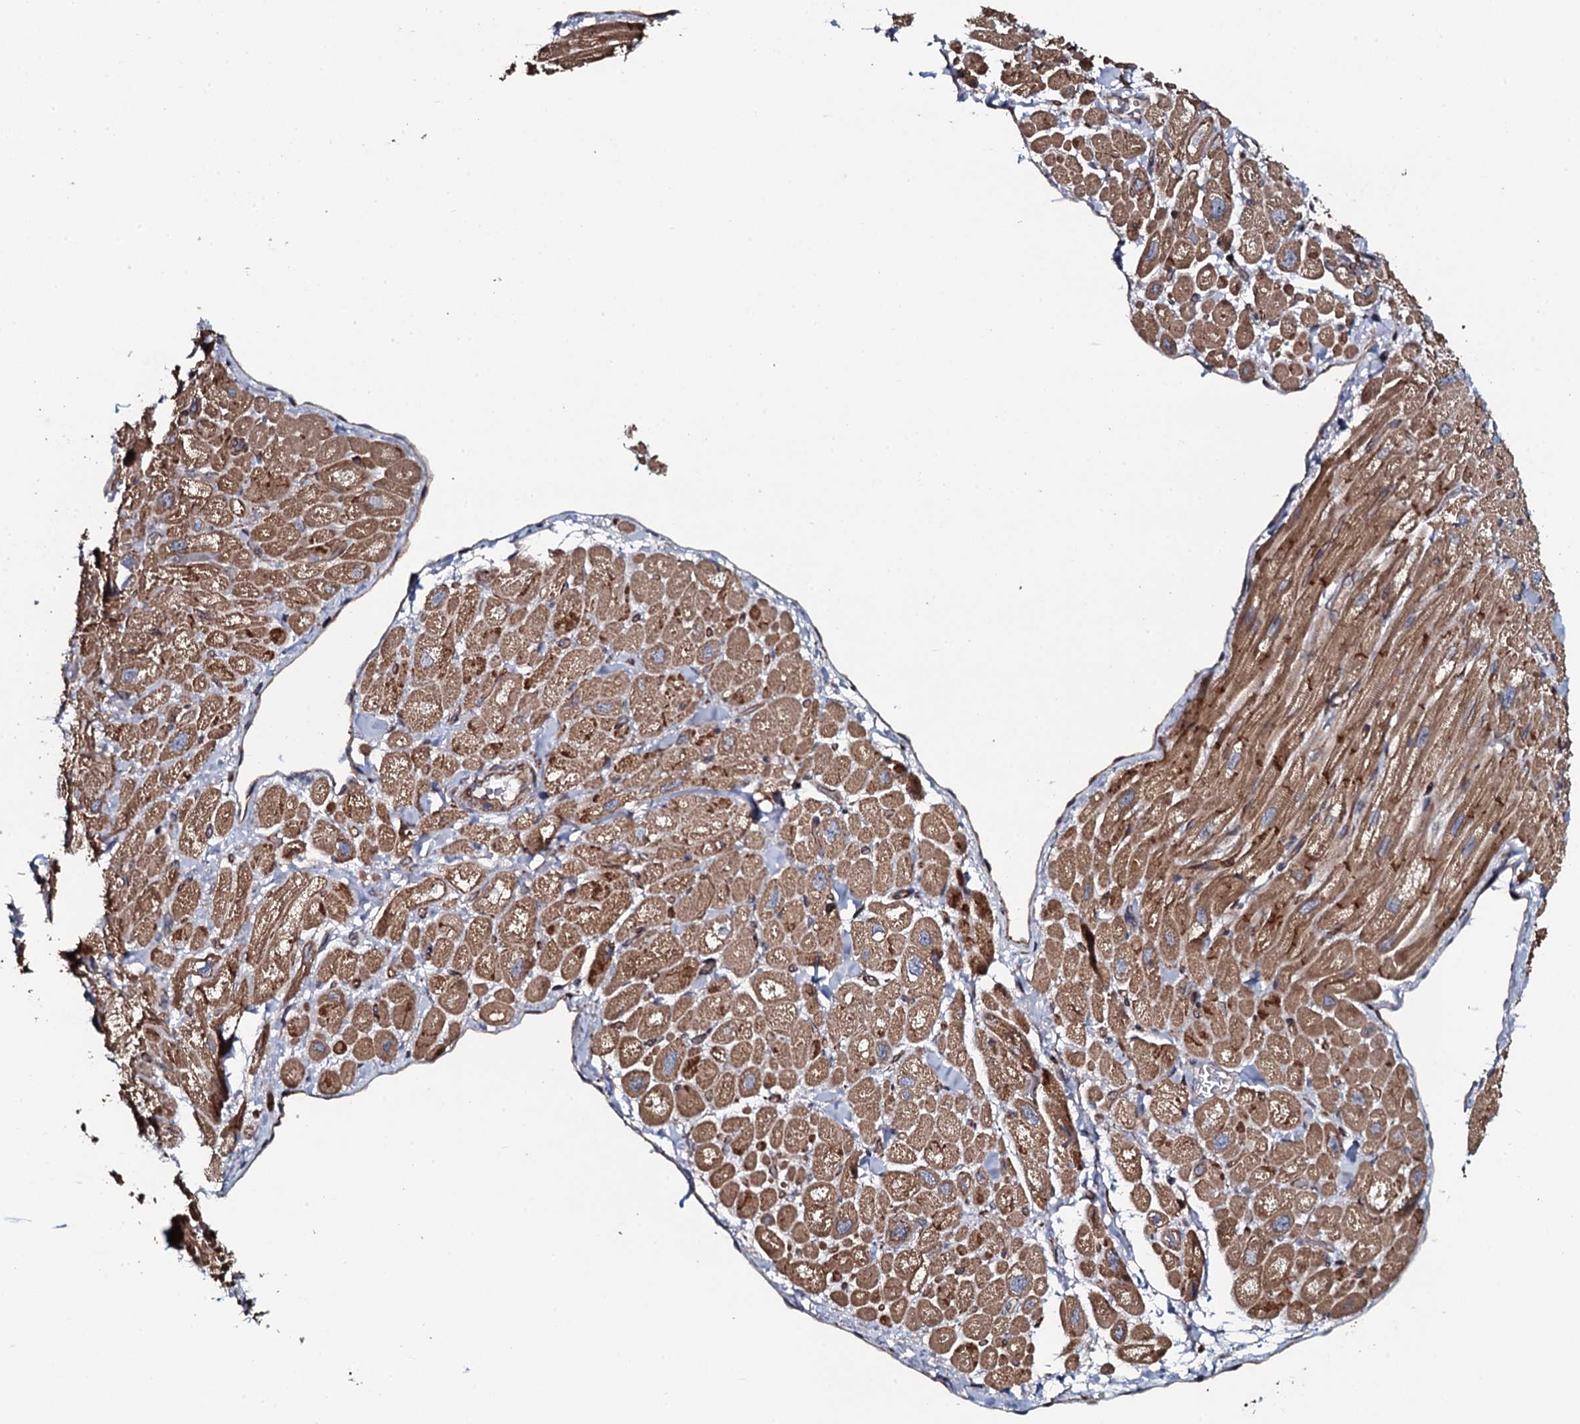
{"staining": {"intensity": "moderate", "quantity": "25%-75%", "location": "cytoplasmic/membranous"}, "tissue": "heart muscle", "cell_type": "Cardiomyocytes", "image_type": "normal", "snomed": [{"axis": "morphology", "description": "Normal tissue, NOS"}, {"axis": "topography", "description": "Heart"}], "caption": "This photomicrograph exhibits unremarkable heart muscle stained with immunohistochemistry to label a protein in brown. The cytoplasmic/membranous of cardiomyocytes show moderate positivity for the protein. Nuclei are counter-stained blue.", "gene": "KCTD4", "patient": {"sex": "male", "age": 65}}